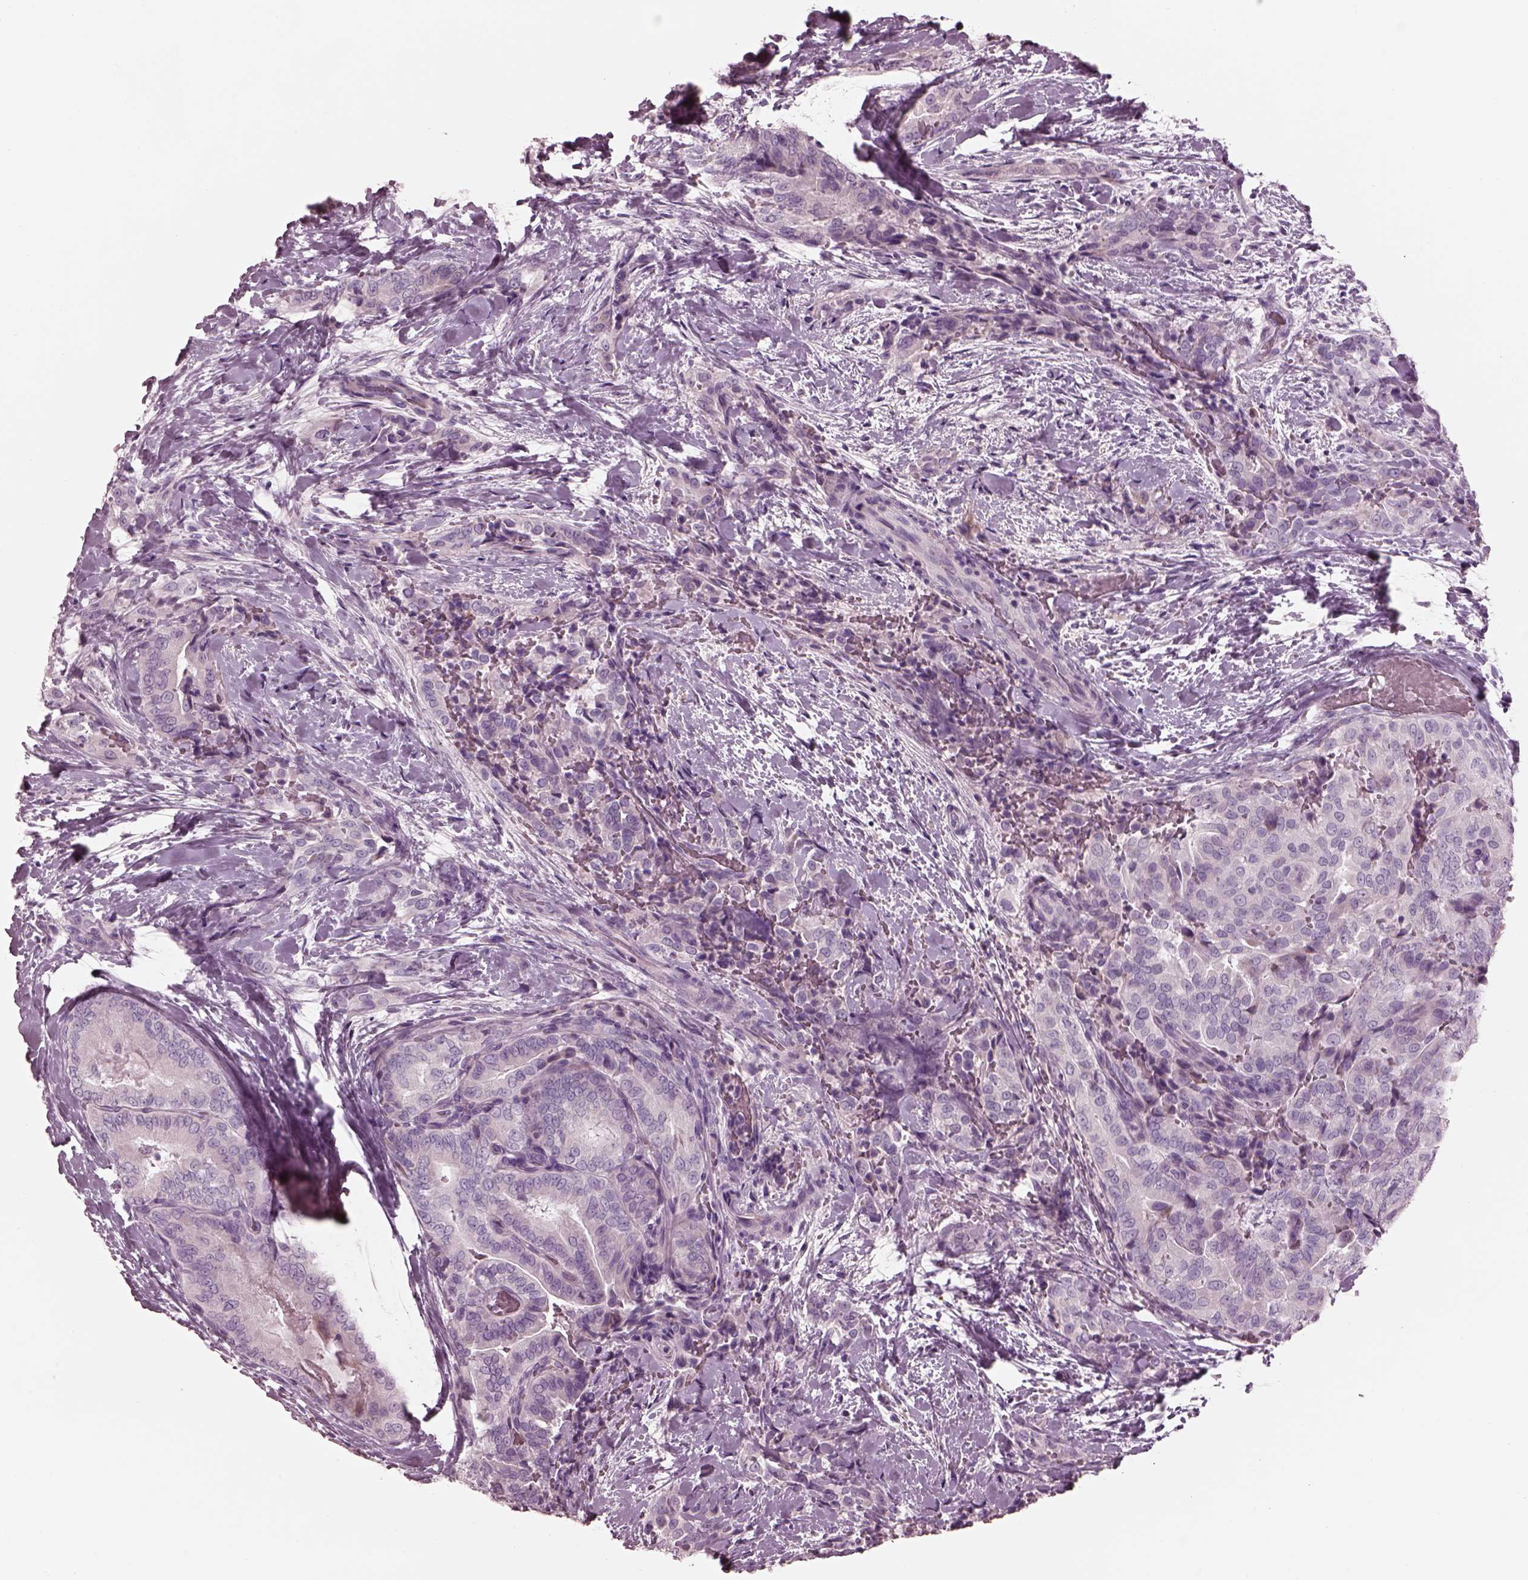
{"staining": {"intensity": "negative", "quantity": "none", "location": "none"}, "tissue": "thyroid cancer", "cell_type": "Tumor cells", "image_type": "cancer", "snomed": [{"axis": "morphology", "description": "Papillary adenocarcinoma, NOS"}, {"axis": "topography", "description": "Thyroid gland"}], "caption": "Immunohistochemistry (IHC) photomicrograph of neoplastic tissue: human thyroid papillary adenocarcinoma stained with DAB (3,3'-diaminobenzidine) demonstrates no significant protein staining in tumor cells.", "gene": "CADM2", "patient": {"sex": "male", "age": 61}}